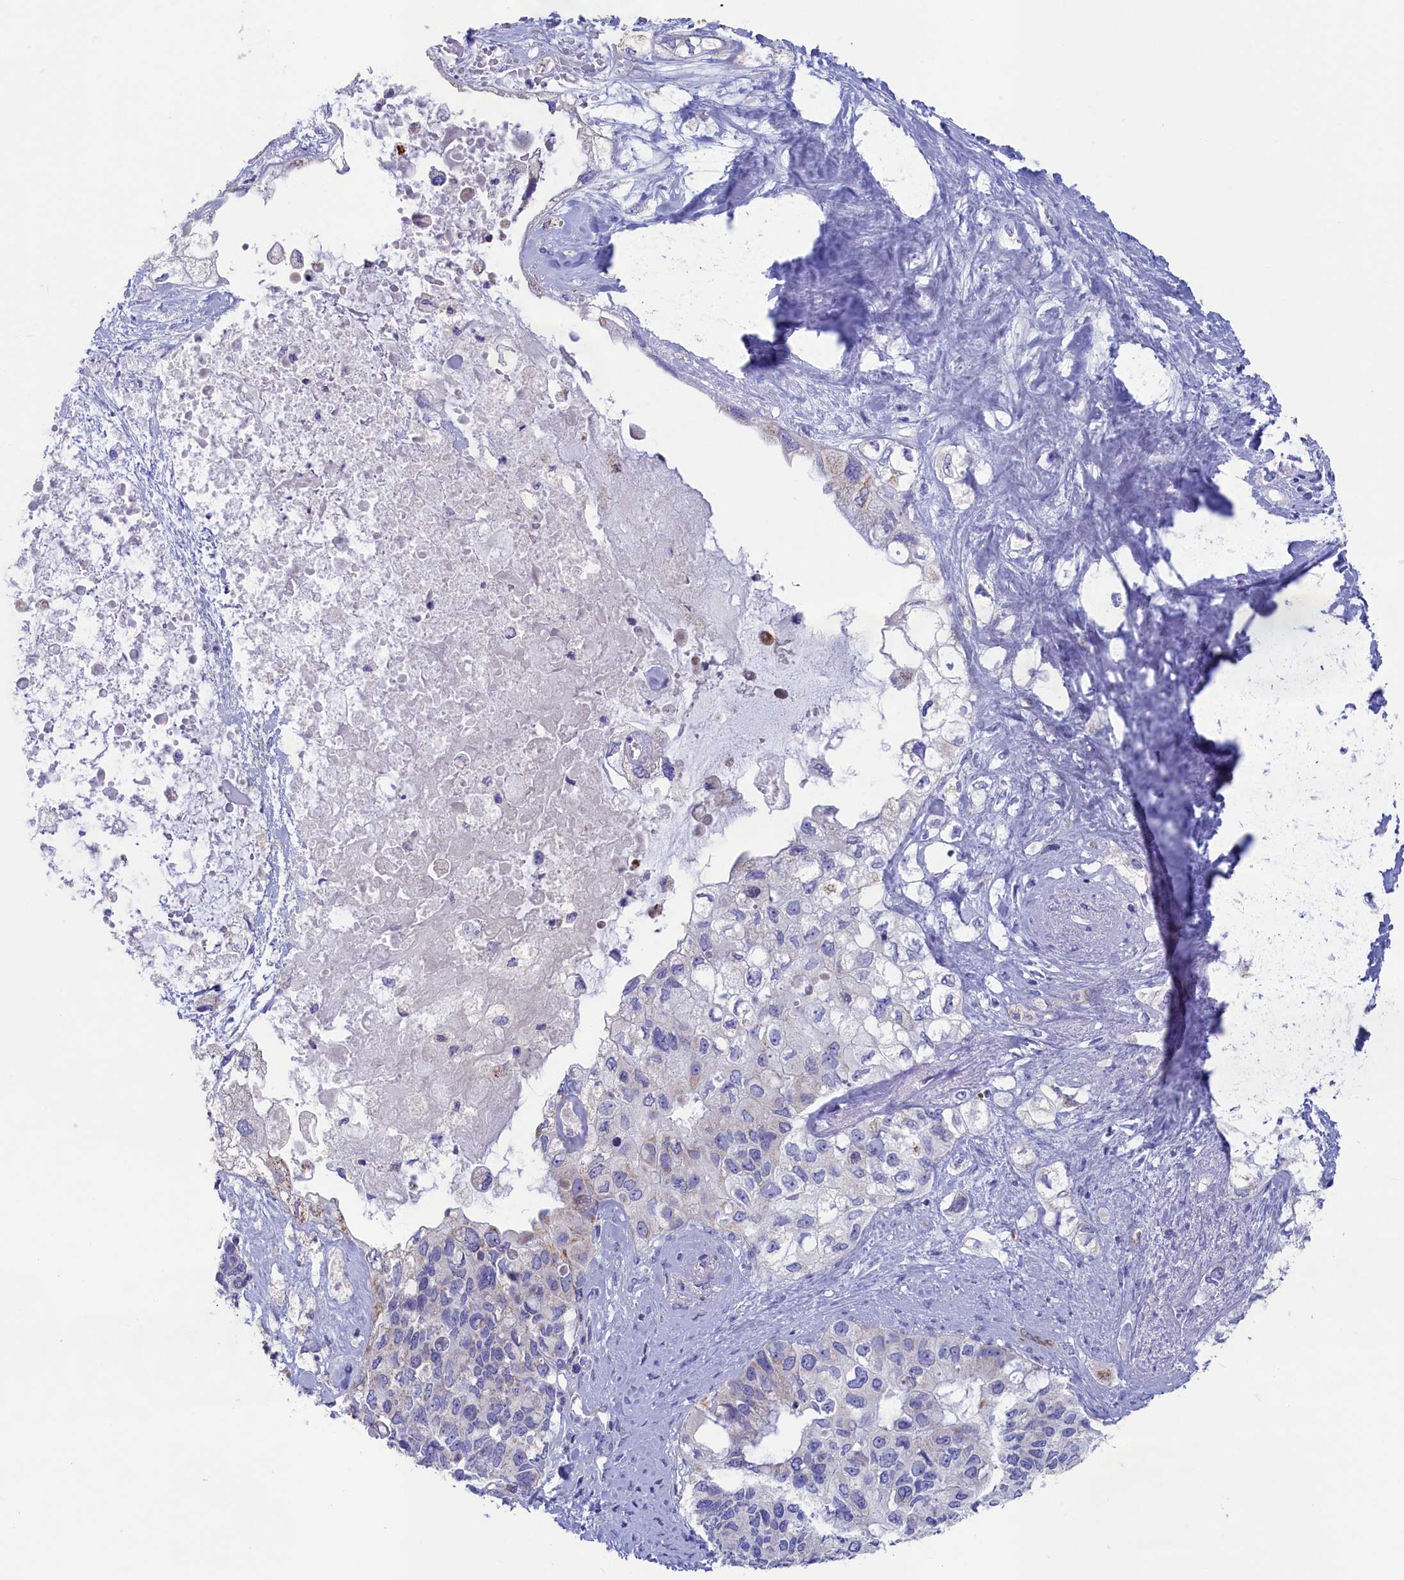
{"staining": {"intensity": "moderate", "quantity": "<25%", "location": "cytoplasmic/membranous"}, "tissue": "pancreatic cancer", "cell_type": "Tumor cells", "image_type": "cancer", "snomed": [{"axis": "morphology", "description": "Adenocarcinoma, NOS"}, {"axis": "topography", "description": "Pancreas"}], "caption": "Pancreatic cancer tissue shows moderate cytoplasmic/membranous positivity in approximately <25% of tumor cells", "gene": "PRDM12", "patient": {"sex": "female", "age": 56}}